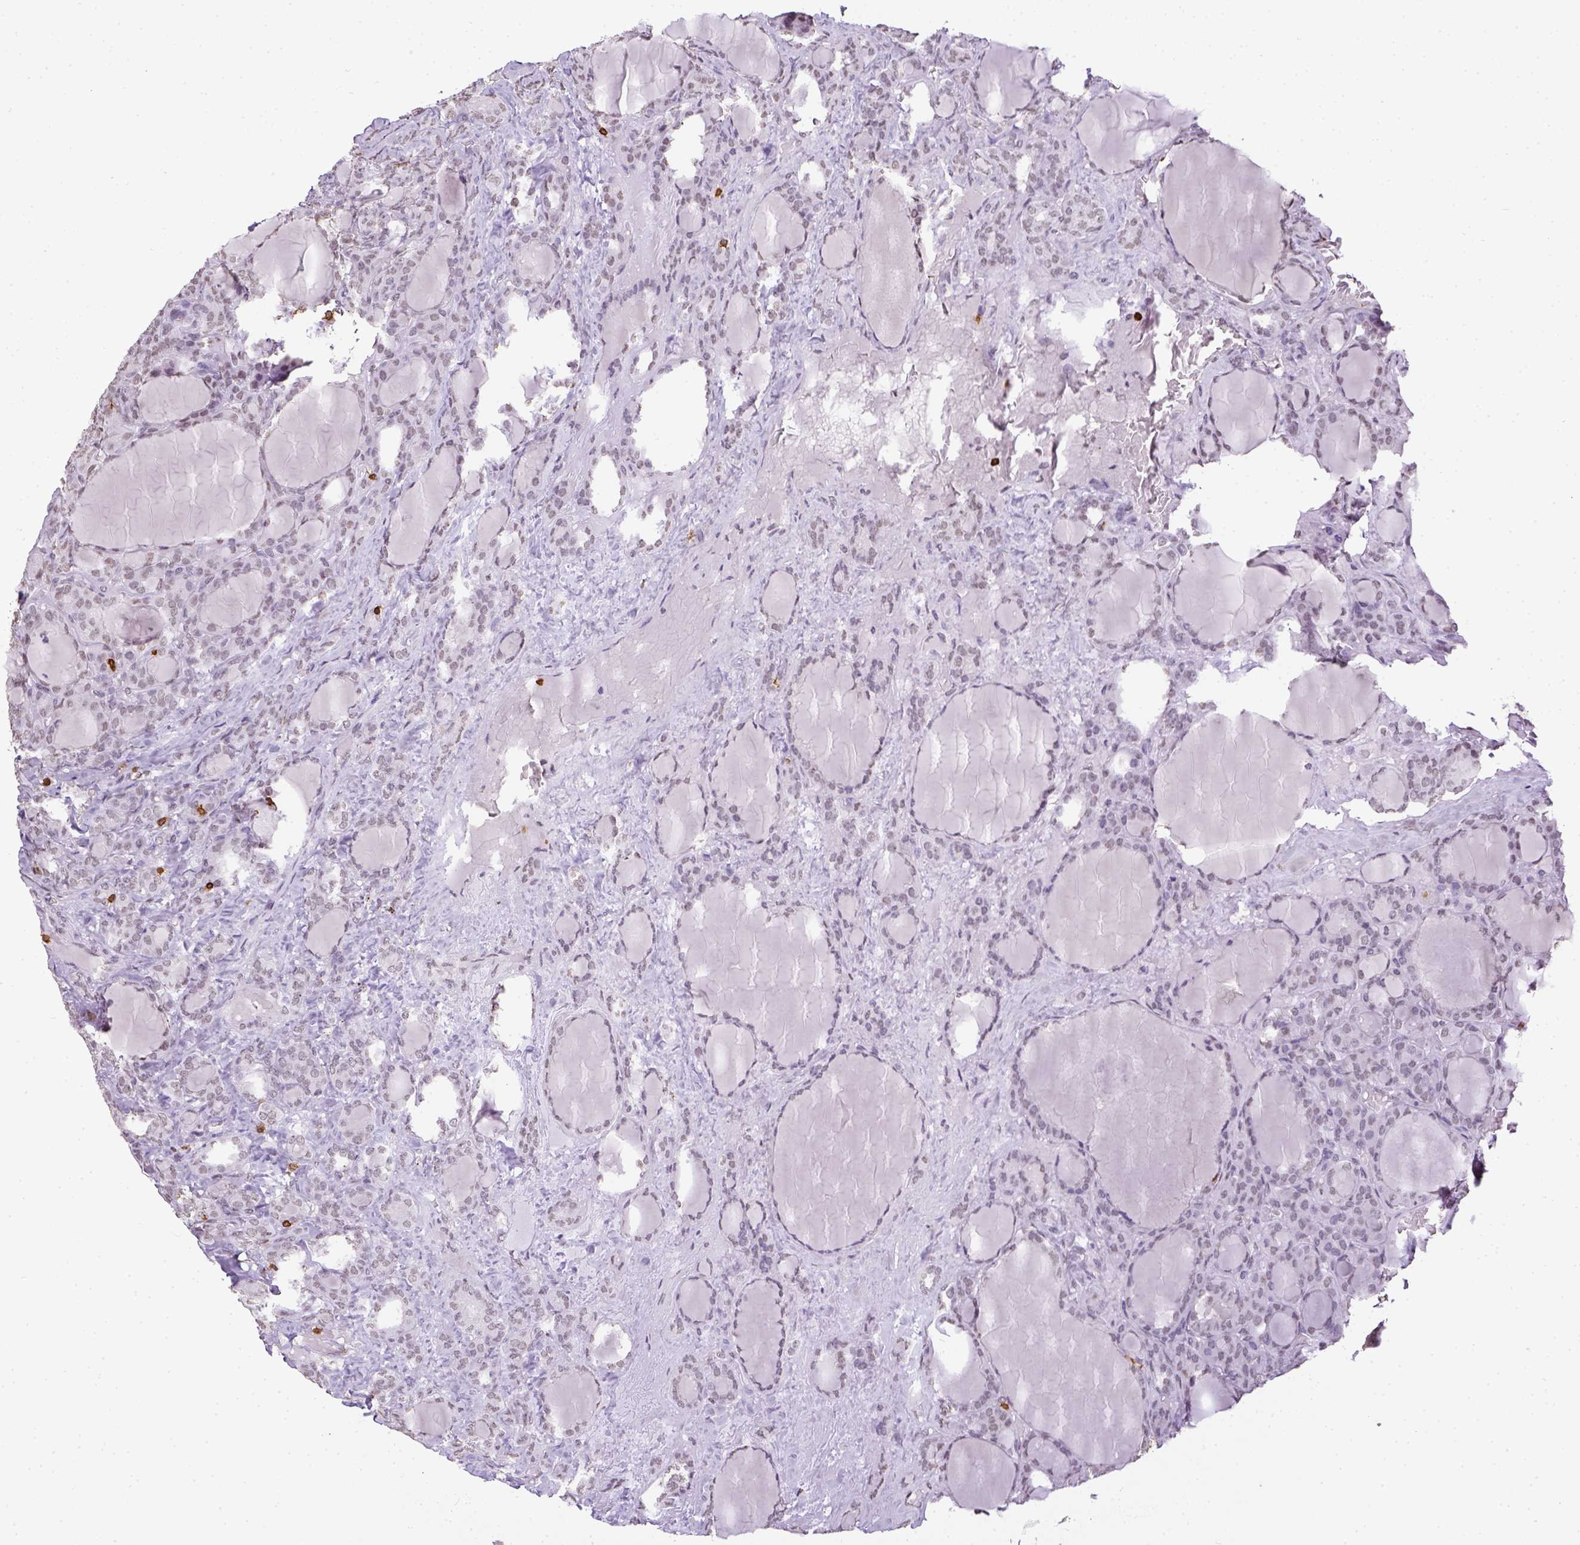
{"staining": {"intensity": "negative", "quantity": "none", "location": "none"}, "tissue": "thyroid cancer", "cell_type": "Tumor cells", "image_type": "cancer", "snomed": [{"axis": "morphology", "description": "Normal tissue, NOS"}, {"axis": "morphology", "description": "Follicular adenoma carcinoma, NOS"}, {"axis": "topography", "description": "Thyroid gland"}], "caption": "Tumor cells are negative for protein expression in human thyroid follicular adenoma carcinoma. (DAB immunohistochemistry (IHC) visualized using brightfield microscopy, high magnification).", "gene": "CD3E", "patient": {"sex": "female", "age": 31}}